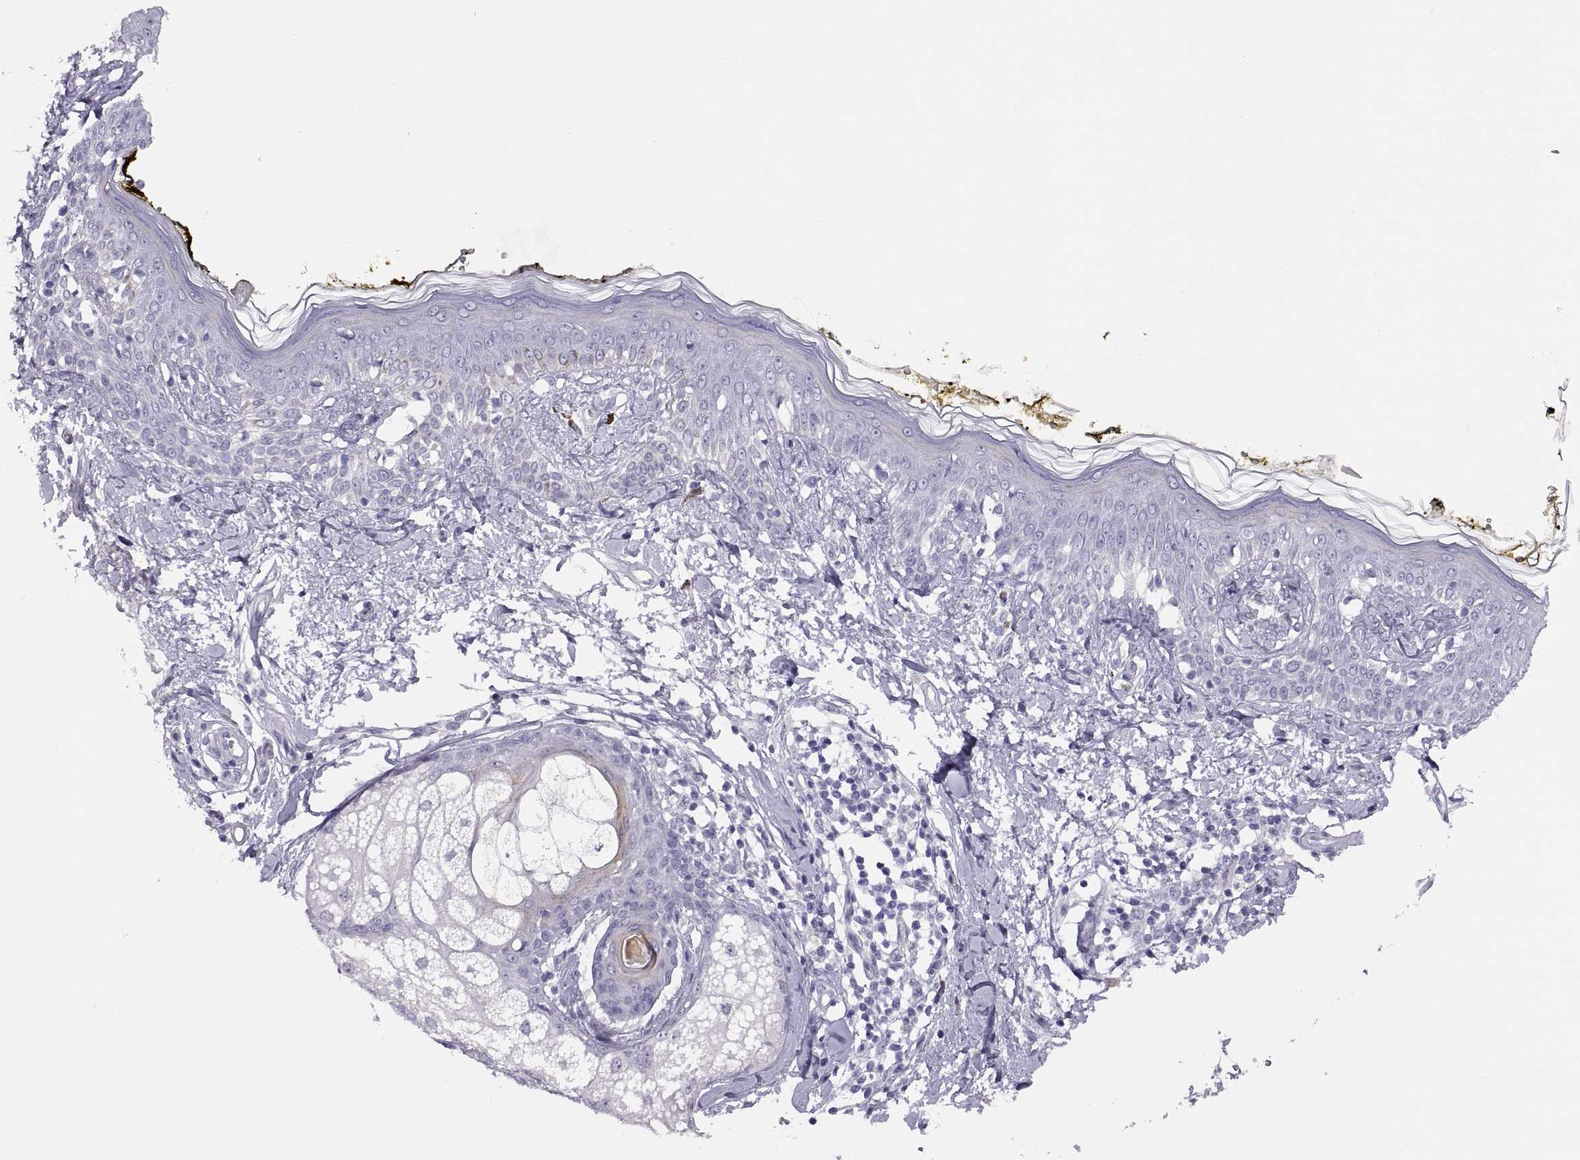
{"staining": {"intensity": "negative", "quantity": "none", "location": "none"}, "tissue": "skin", "cell_type": "Fibroblasts", "image_type": "normal", "snomed": [{"axis": "morphology", "description": "Normal tissue, NOS"}, {"axis": "topography", "description": "Skin"}], "caption": "An image of skin stained for a protein shows no brown staining in fibroblasts.", "gene": "STRC", "patient": {"sex": "male", "age": 76}}